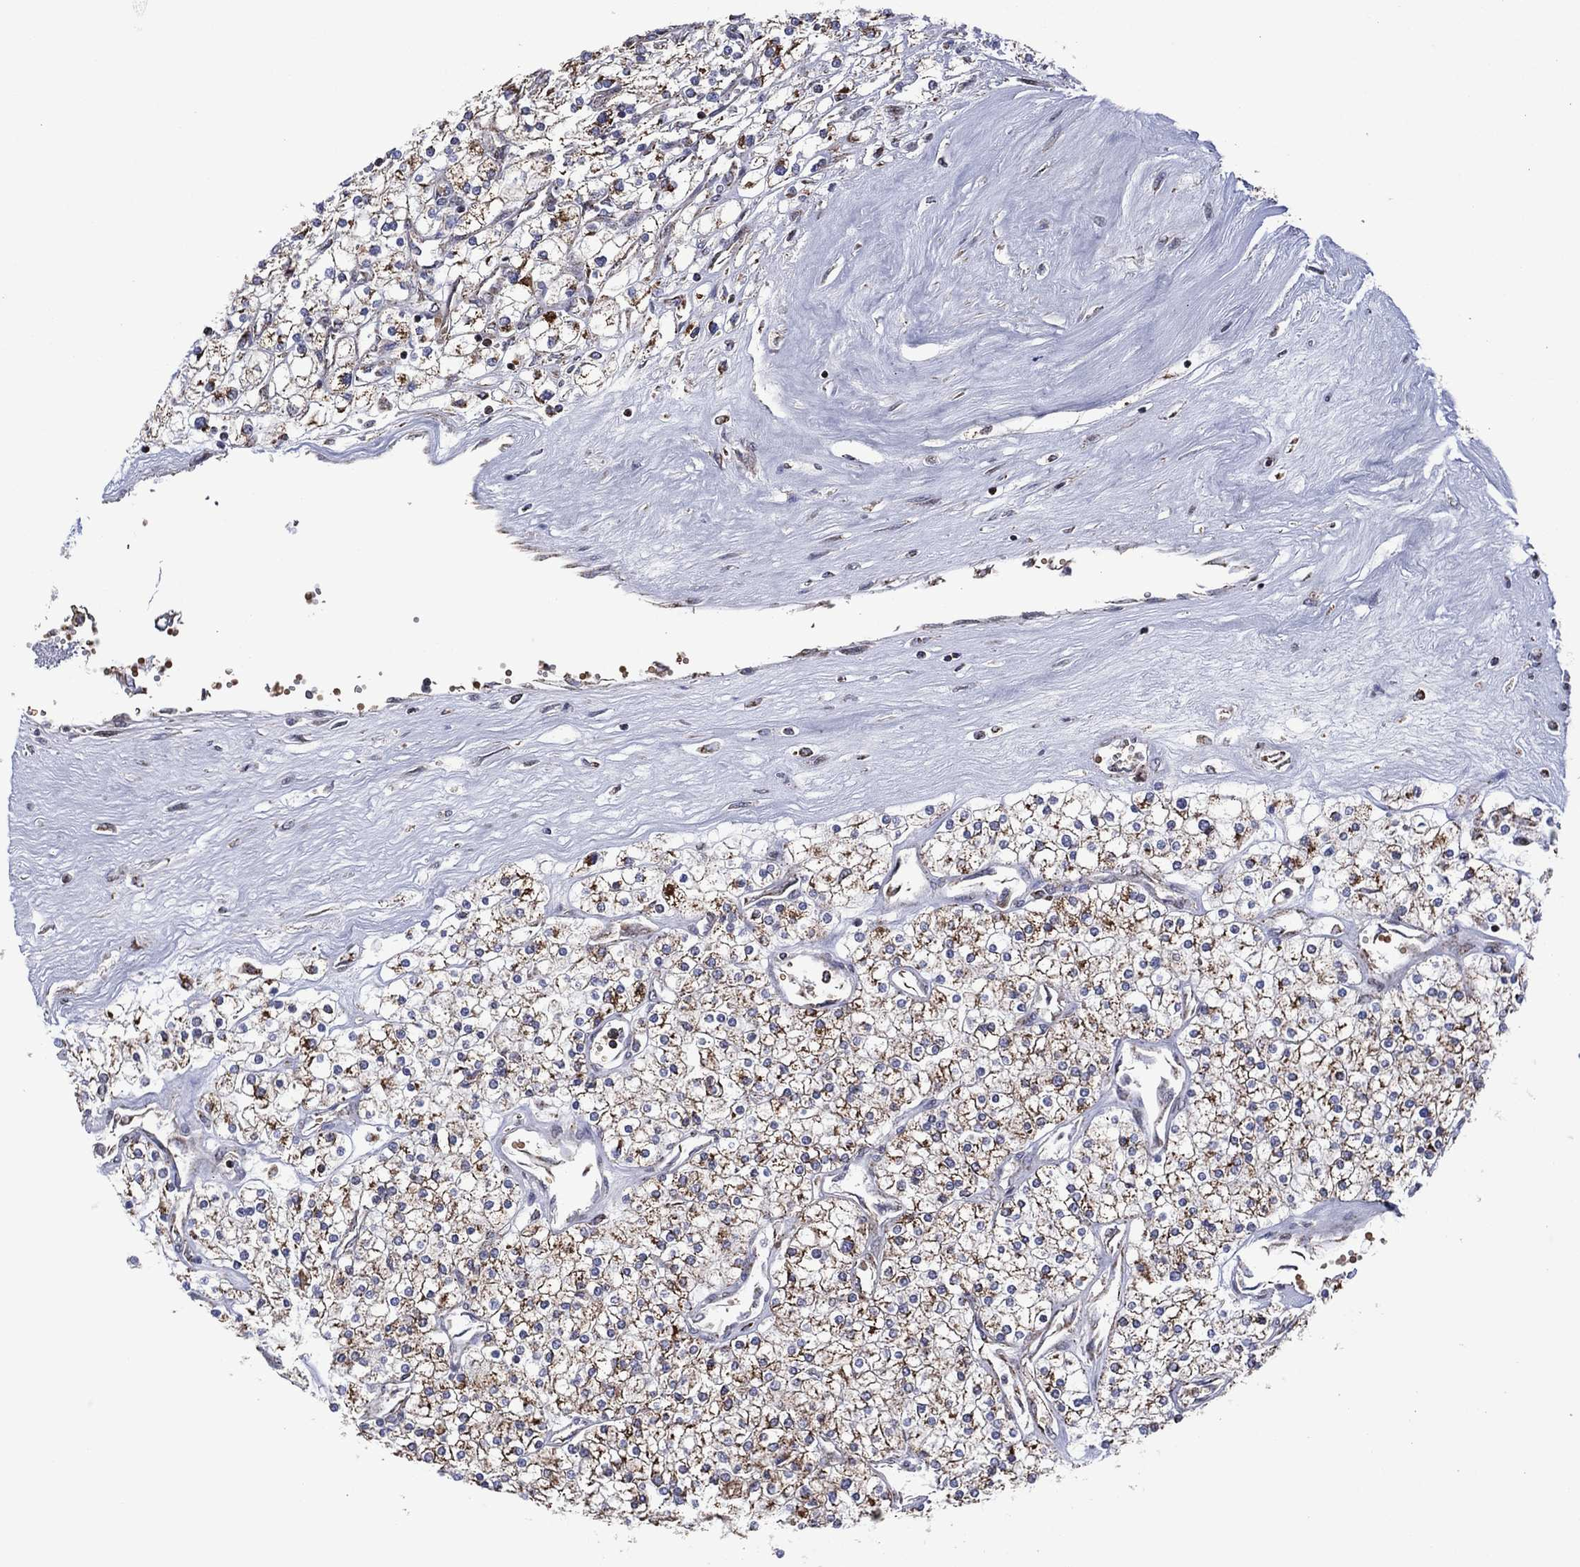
{"staining": {"intensity": "moderate", "quantity": "25%-75%", "location": "cytoplasmic/membranous"}, "tissue": "renal cancer", "cell_type": "Tumor cells", "image_type": "cancer", "snomed": [{"axis": "morphology", "description": "Adenocarcinoma, NOS"}, {"axis": "topography", "description": "Kidney"}], "caption": "The histopathology image exhibits a brown stain indicating the presence of a protein in the cytoplasmic/membranous of tumor cells in renal cancer.", "gene": "PIDD1", "patient": {"sex": "male", "age": 80}}